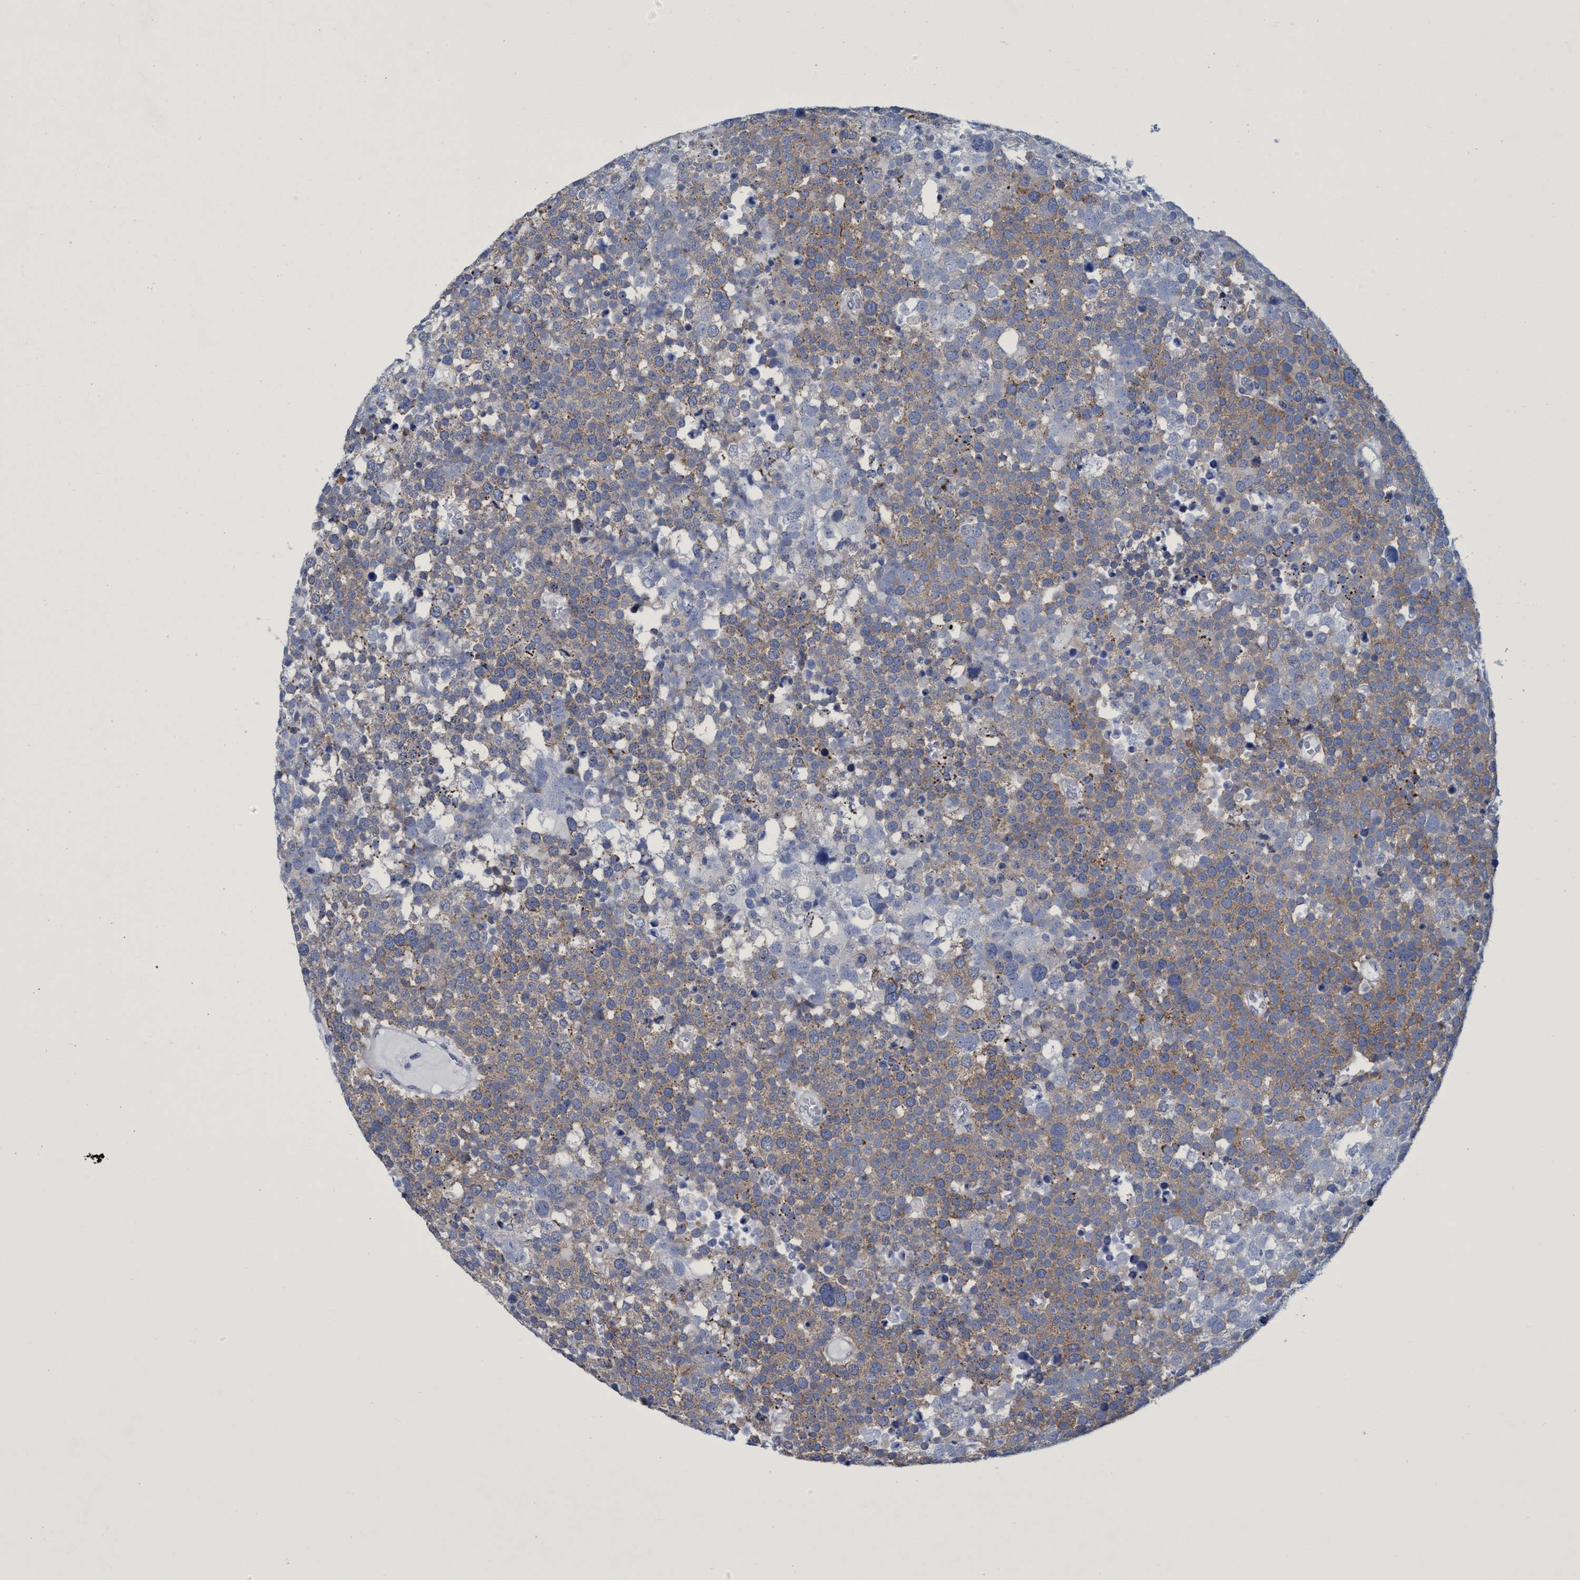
{"staining": {"intensity": "moderate", "quantity": ">75%", "location": "cytoplasmic/membranous"}, "tissue": "testis cancer", "cell_type": "Tumor cells", "image_type": "cancer", "snomed": [{"axis": "morphology", "description": "Seminoma, NOS"}, {"axis": "topography", "description": "Testis"}], "caption": "There is medium levels of moderate cytoplasmic/membranous positivity in tumor cells of testis cancer, as demonstrated by immunohistochemical staining (brown color).", "gene": "R3HCC1", "patient": {"sex": "male", "age": 71}}